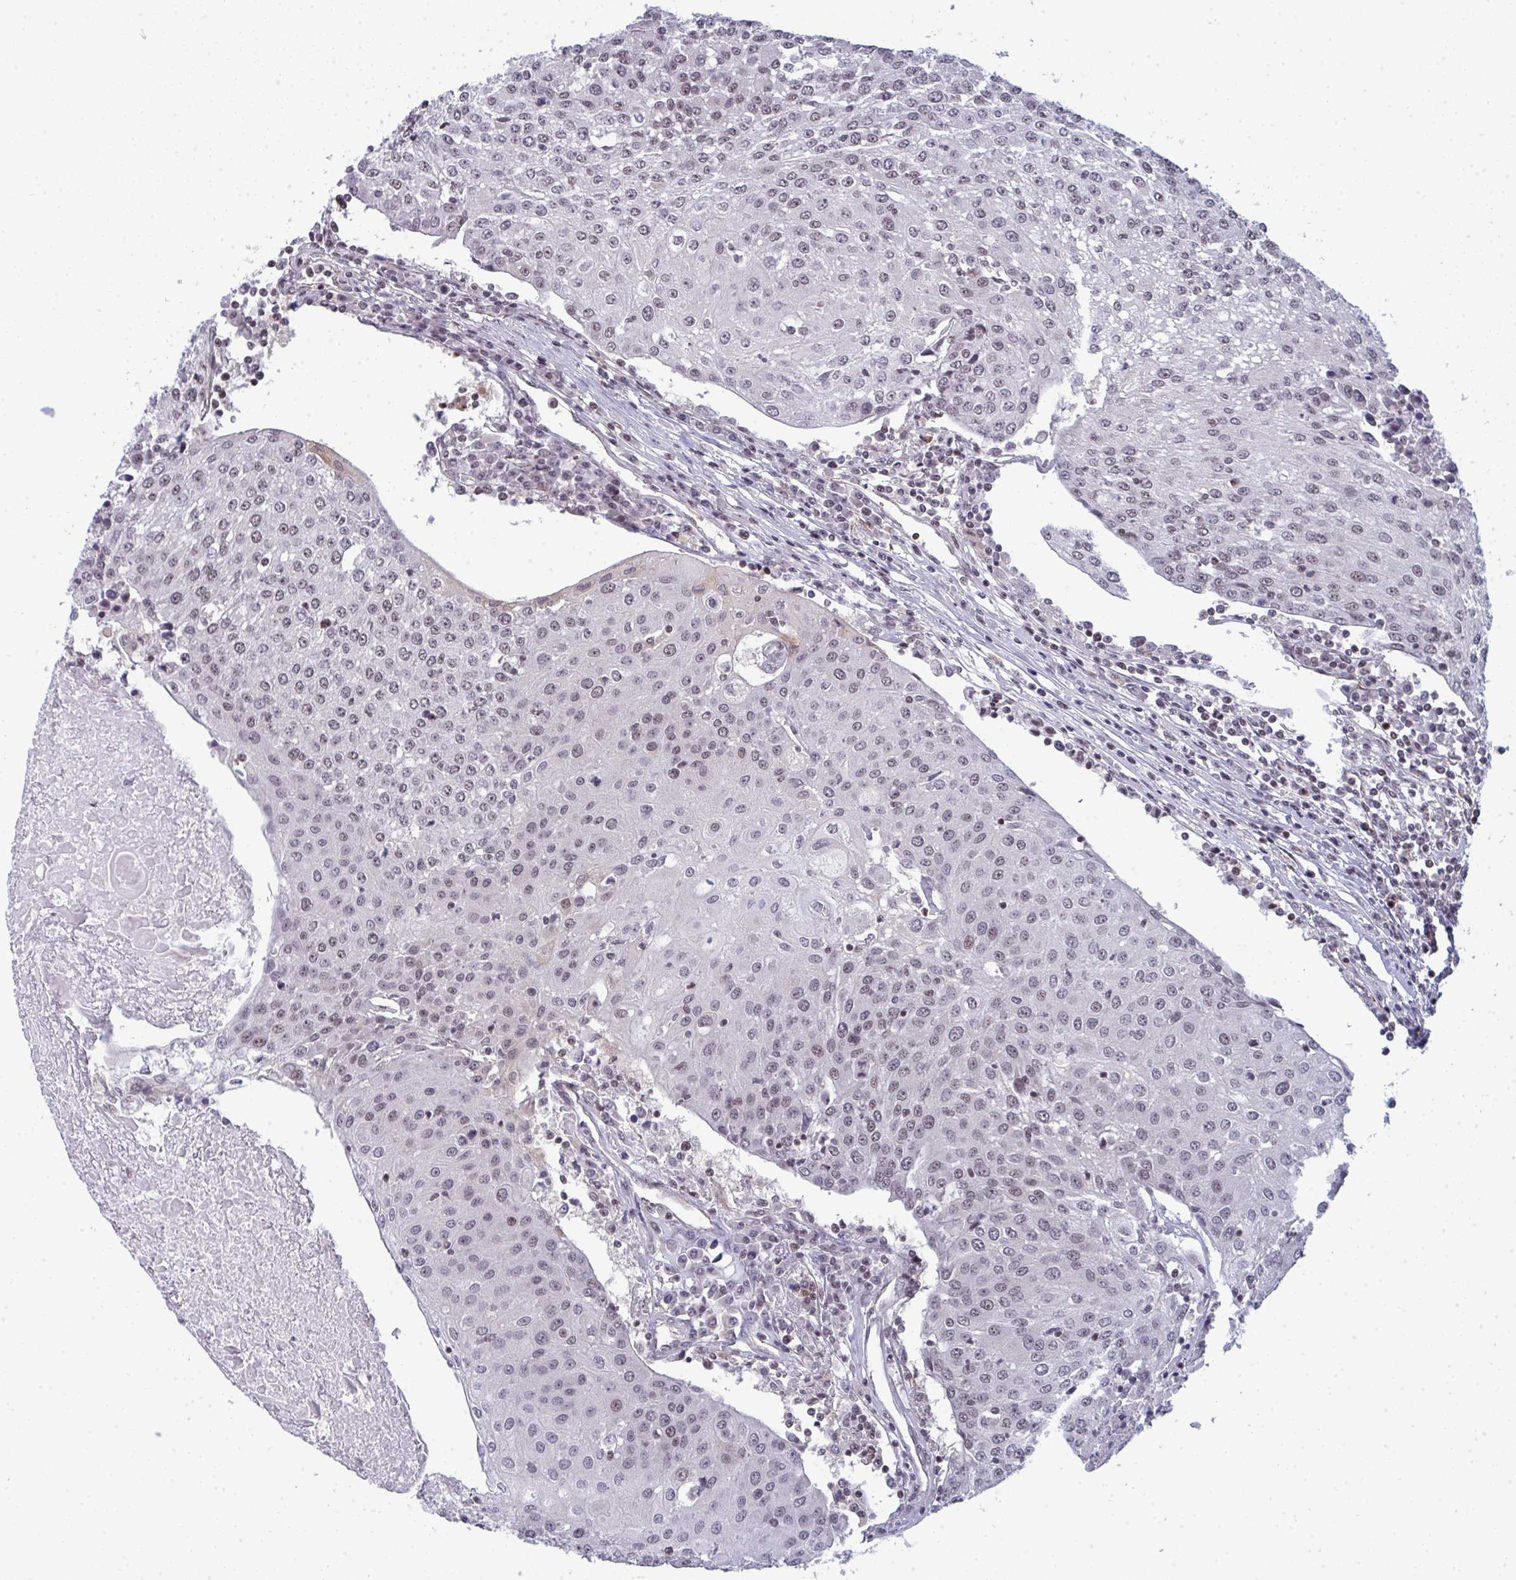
{"staining": {"intensity": "weak", "quantity": "25%-75%", "location": "nuclear"}, "tissue": "urothelial cancer", "cell_type": "Tumor cells", "image_type": "cancer", "snomed": [{"axis": "morphology", "description": "Urothelial carcinoma, High grade"}, {"axis": "topography", "description": "Urinary bladder"}], "caption": "IHC histopathology image of human high-grade urothelial carcinoma stained for a protein (brown), which shows low levels of weak nuclear staining in approximately 25%-75% of tumor cells.", "gene": "ATF1", "patient": {"sex": "female", "age": 85}}